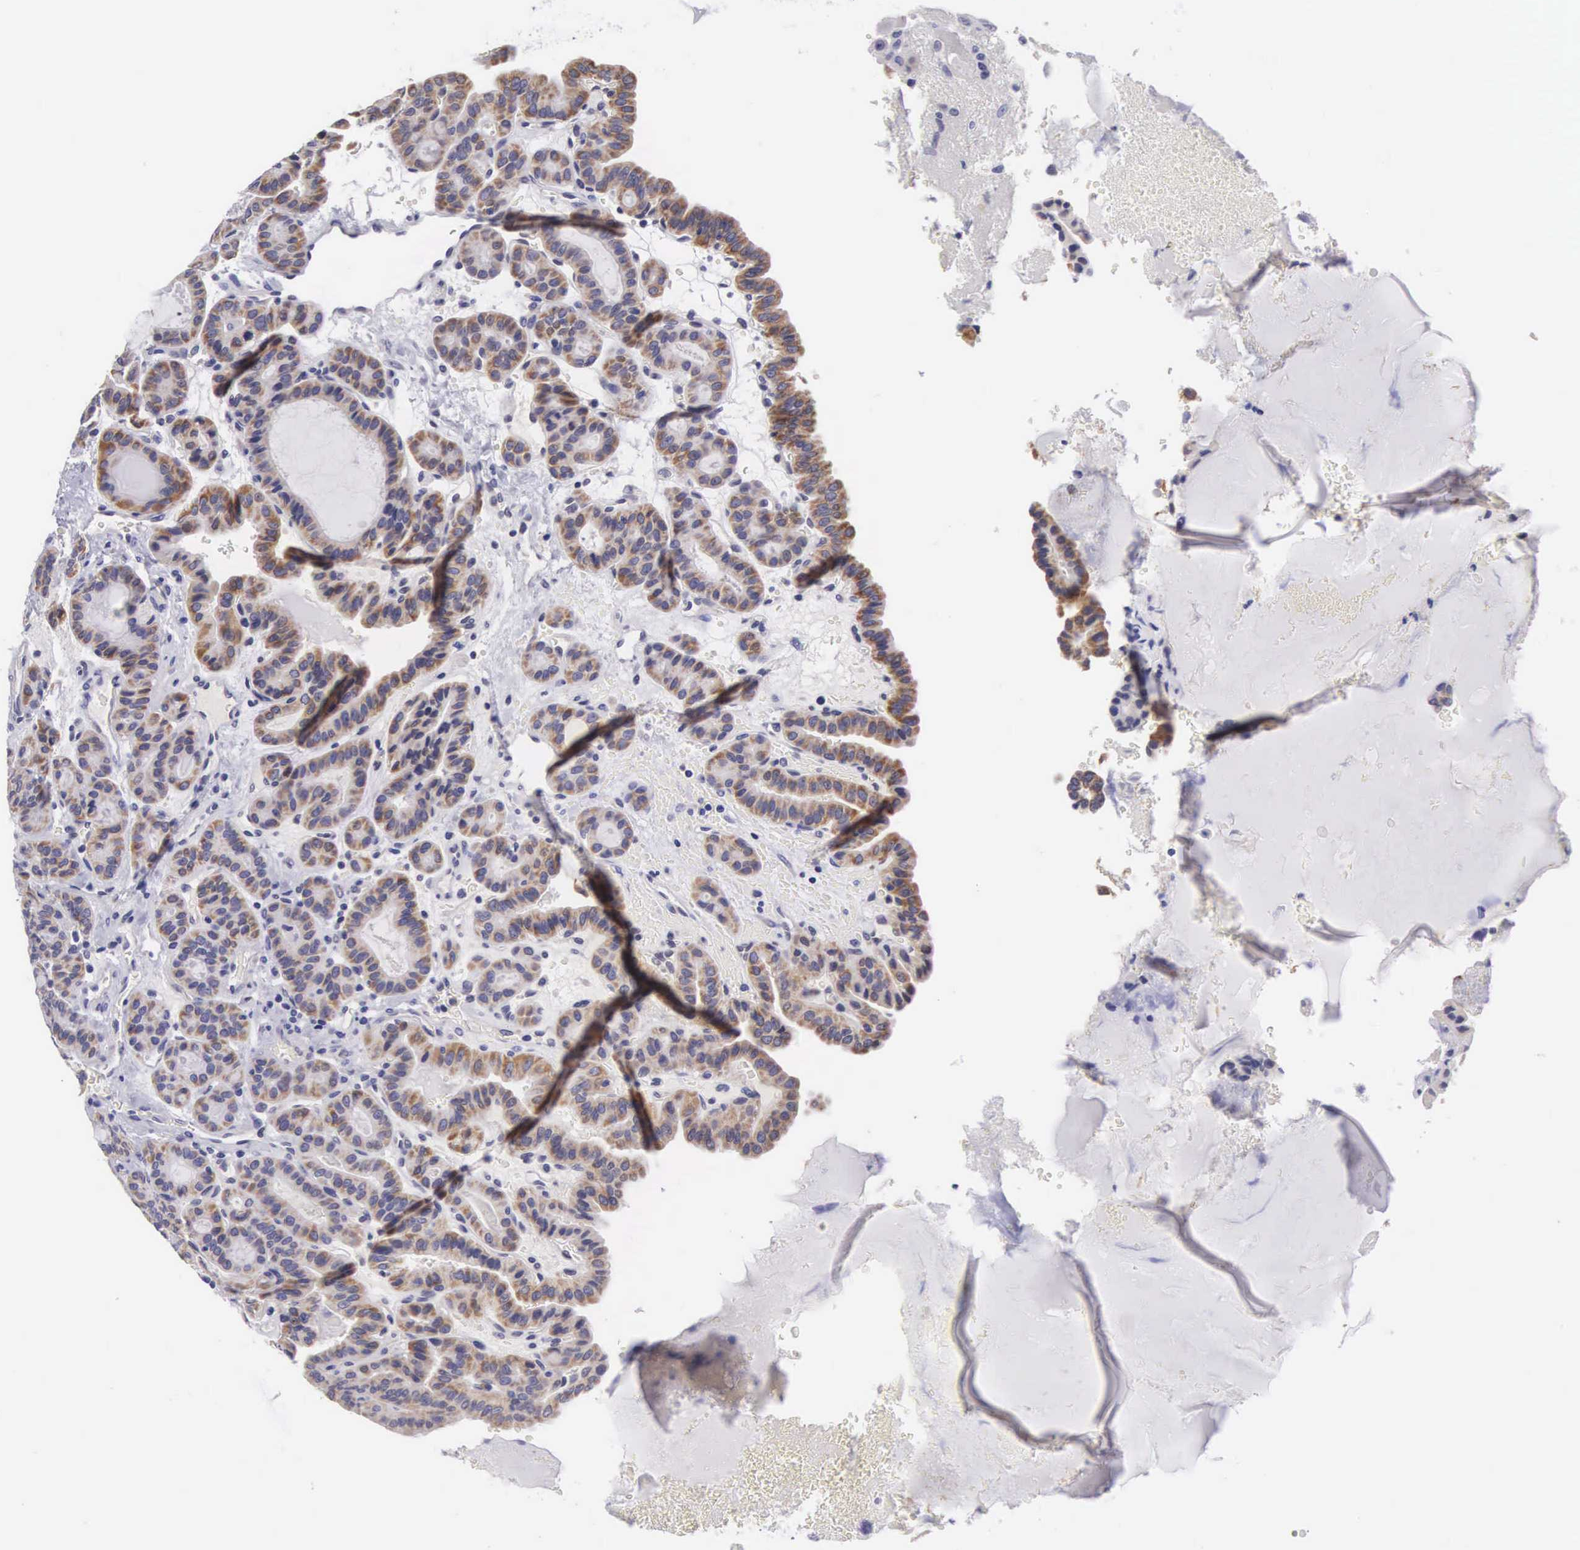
{"staining": {"intensity": "strong", "quantity": ">75%", "location": "cytoplasmic/membranous"}, "tissue": "thyroid cancer", "cell_type": "Tumor cells", "image_type": "cancer", "snomed": [{"axis": "morphology", "description": "Papillary adenocarcinoma, NOS"}, {"axis": "topography", "description": "Thyroid gland"}], "caption": "Thyroid cancer (papillary adenocarcinoma) was stained to show a protein in brown. There is high levels of strong cytoplasmic/membranous expression in about >75% of tumor cells.", "gene": "SOX11", "patient": {"sex": "male", "age": 87}}